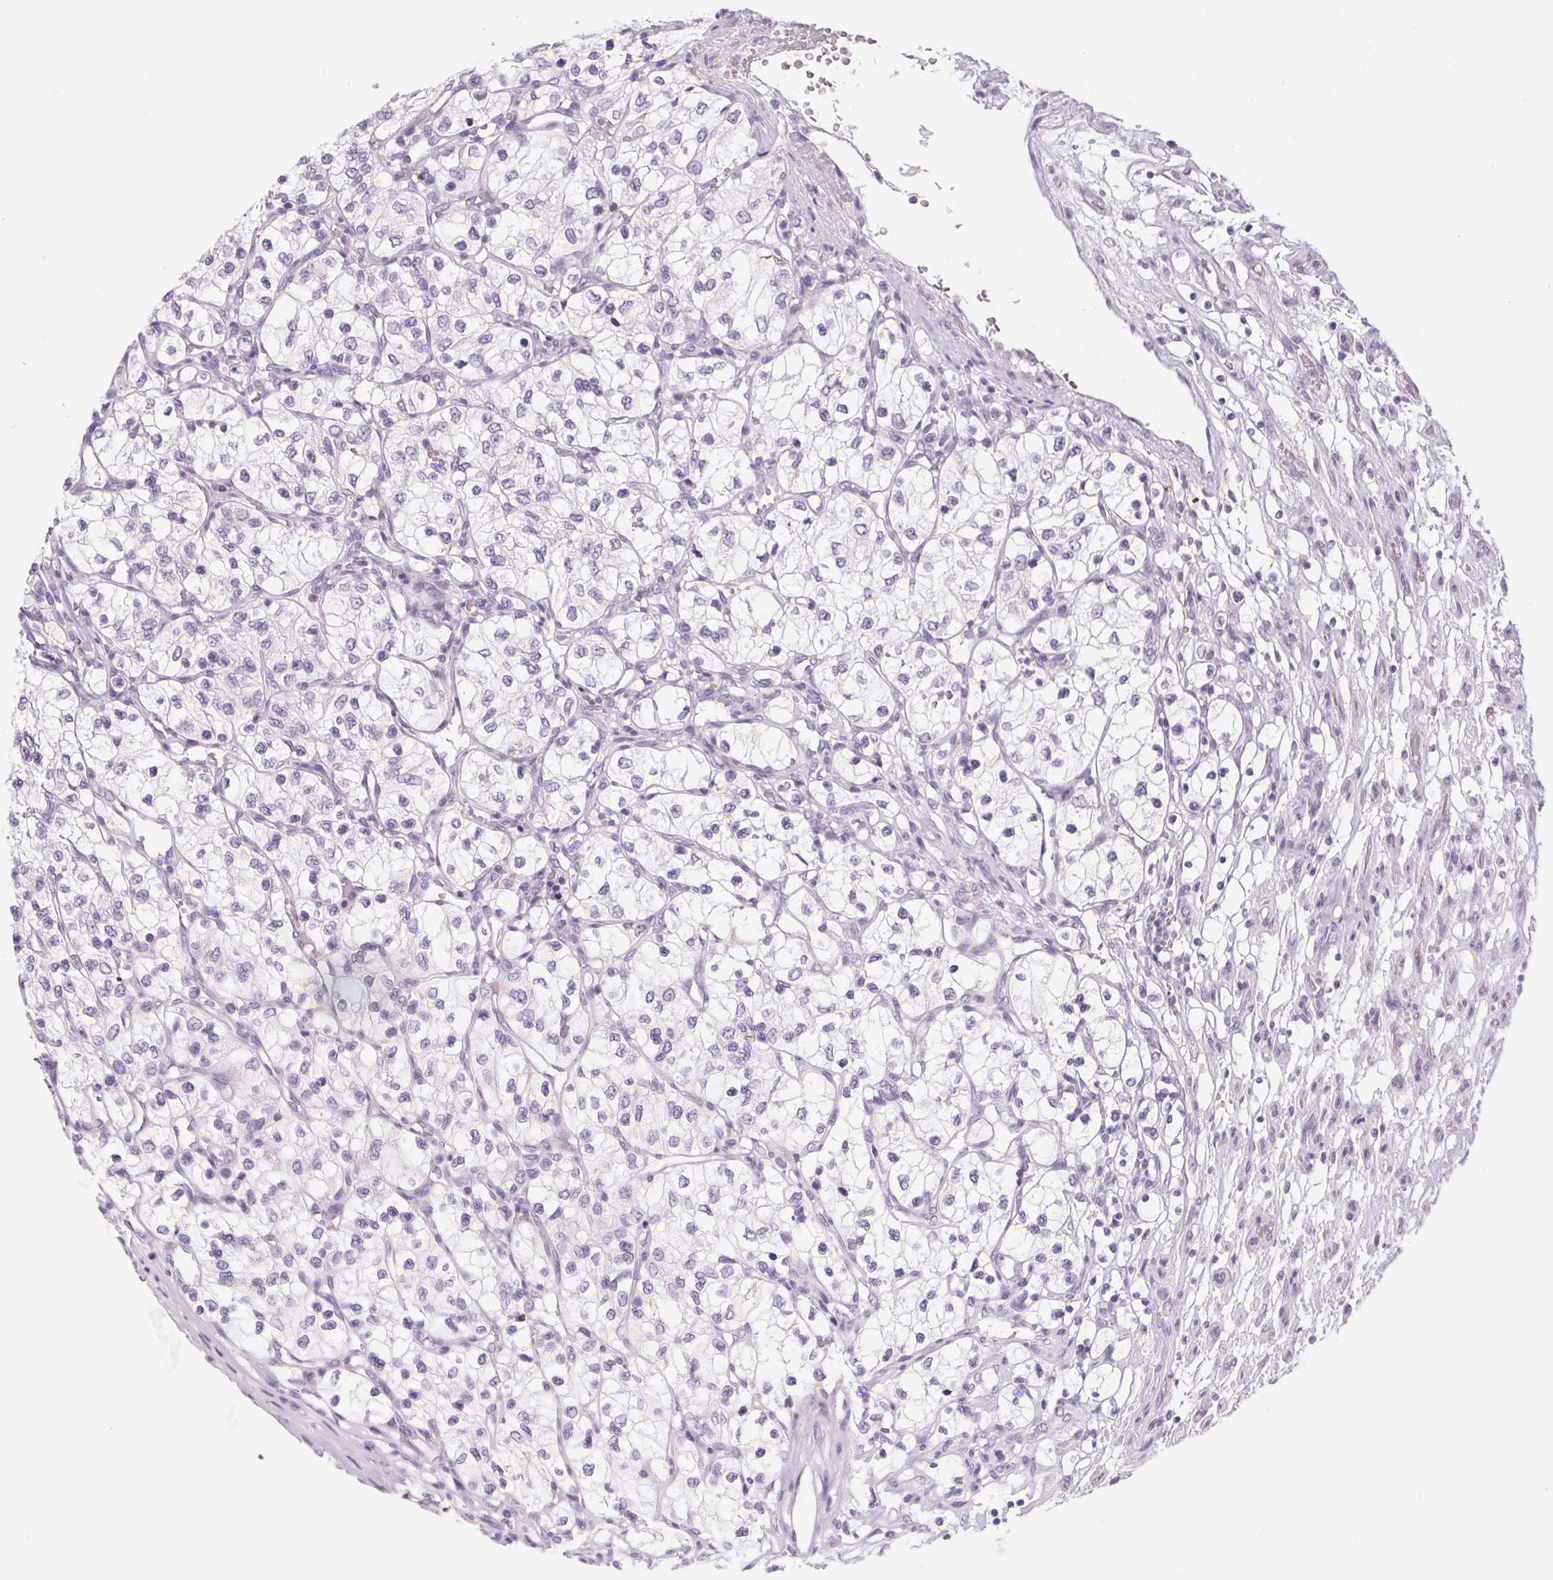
{"staining": {"intensity": "negative", "quantity": "none", "location": "none"}, "tissue": "renal cancer", "cell_type": "Tumor cells", "image_type": "cancer", "snomed": [{"axis": "morphology", "description": "Adenocarcinoma, NOS"}, {"axis": "topography", "description": "Kidney"}], "caption": "A high-resolution photomicrograph shows immunohistochemistry staining of renal cancer (adenocarcinoma), which displays no significant positivity in tumor cells. Nuclei are stained in blue.", "gene": "ECPAS", "patient": {"sex": "female", "age": 69}}